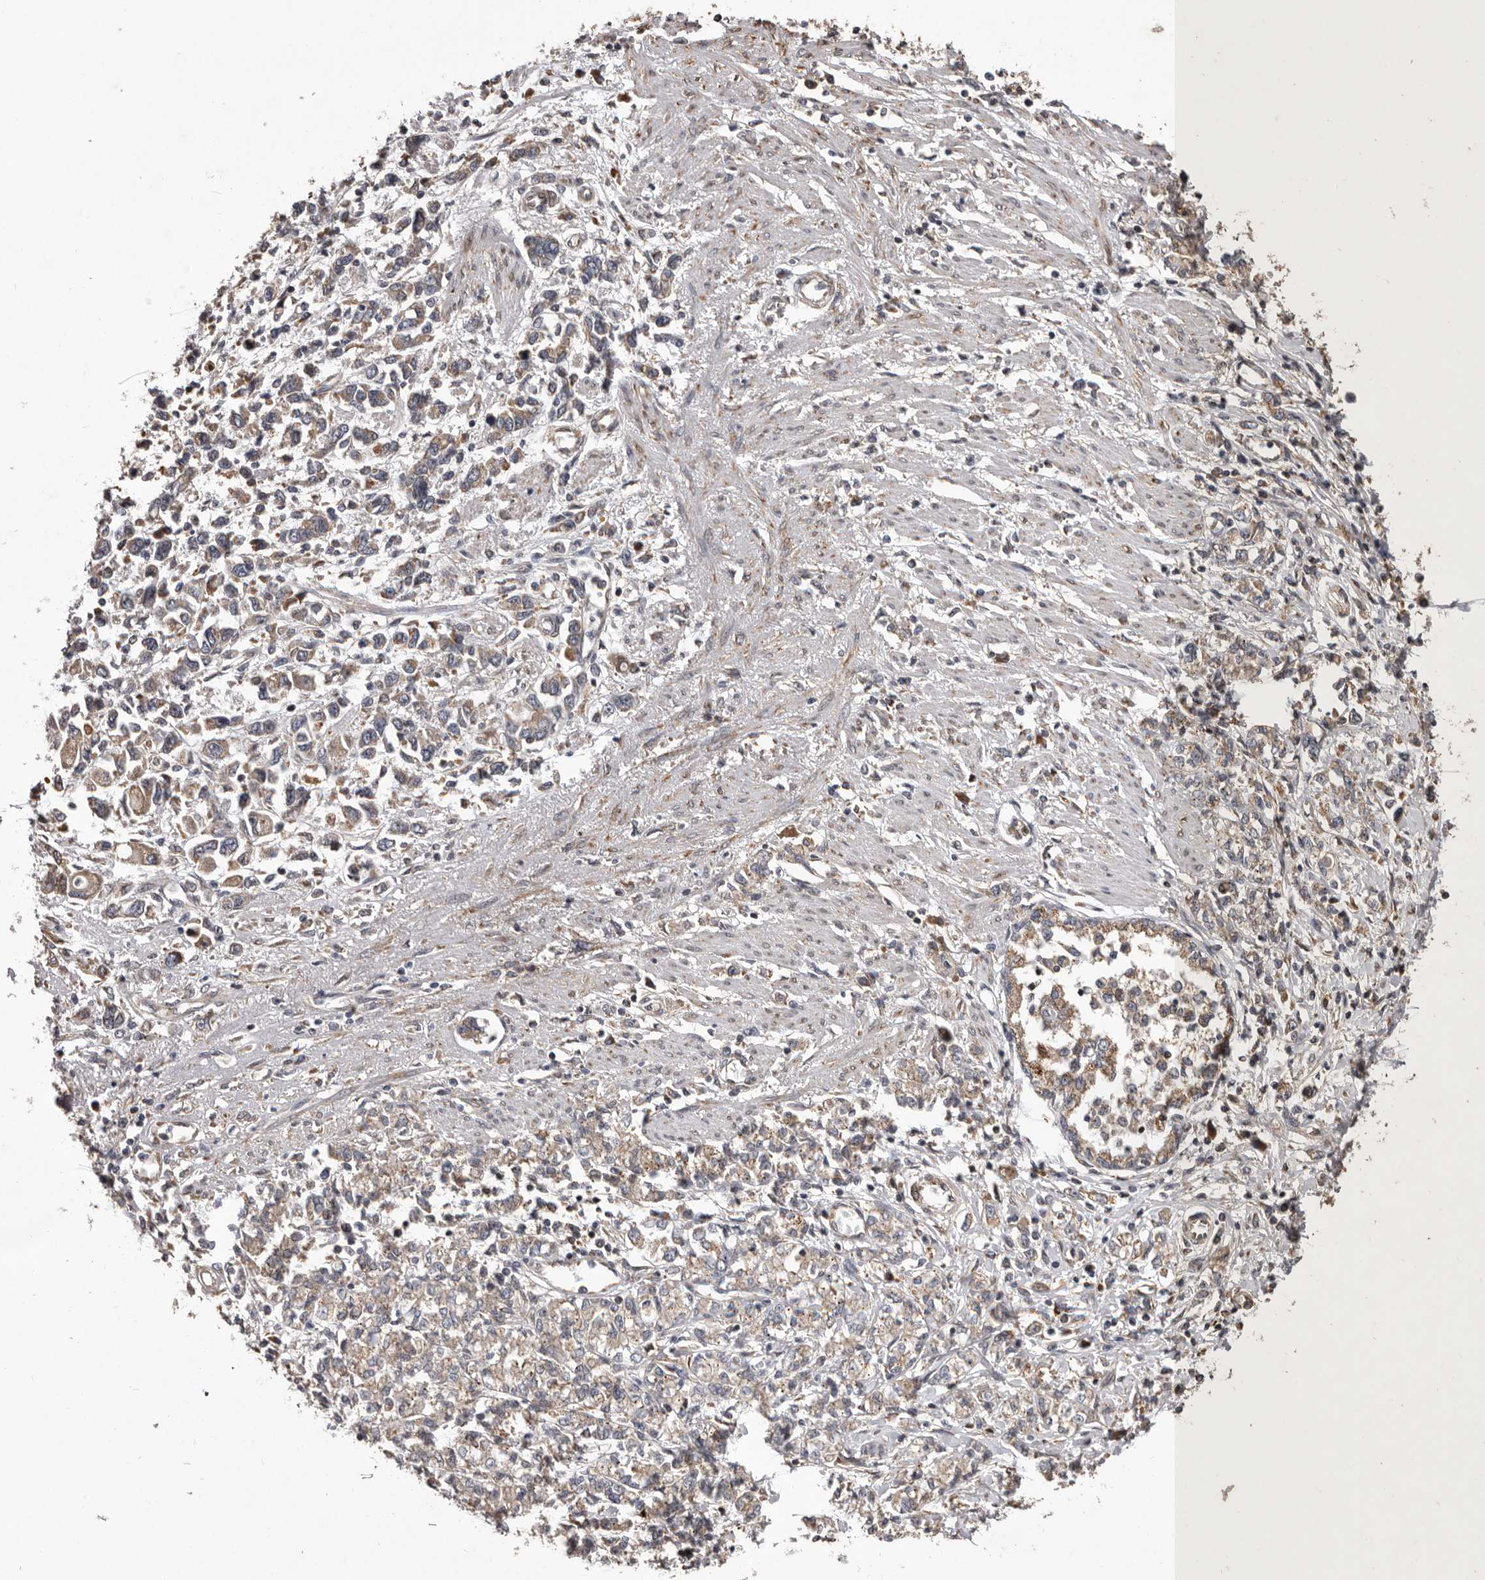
{"staining": {"intensity": "weak", "quantity": ">75%", "location": "cytoplasmic/membranous"}, "tissue": "stomach cancer", "cell_type": "Tumor cells", "image_type": "cancer", "snomed": [{"axis": "morphology", "description": "Adenocarcinoma, NOS"}, {"axis": "topography", "description": "Stomach"}], "caption": "Adenocarcinoma (stomach) tissue reveals weak cytoplasmic/membranous expression in about >75% of tumor cells, visualized by immunohistochemistry.", "gene": "GADD45B", "patient": {"sex": "female", "age": 76}}